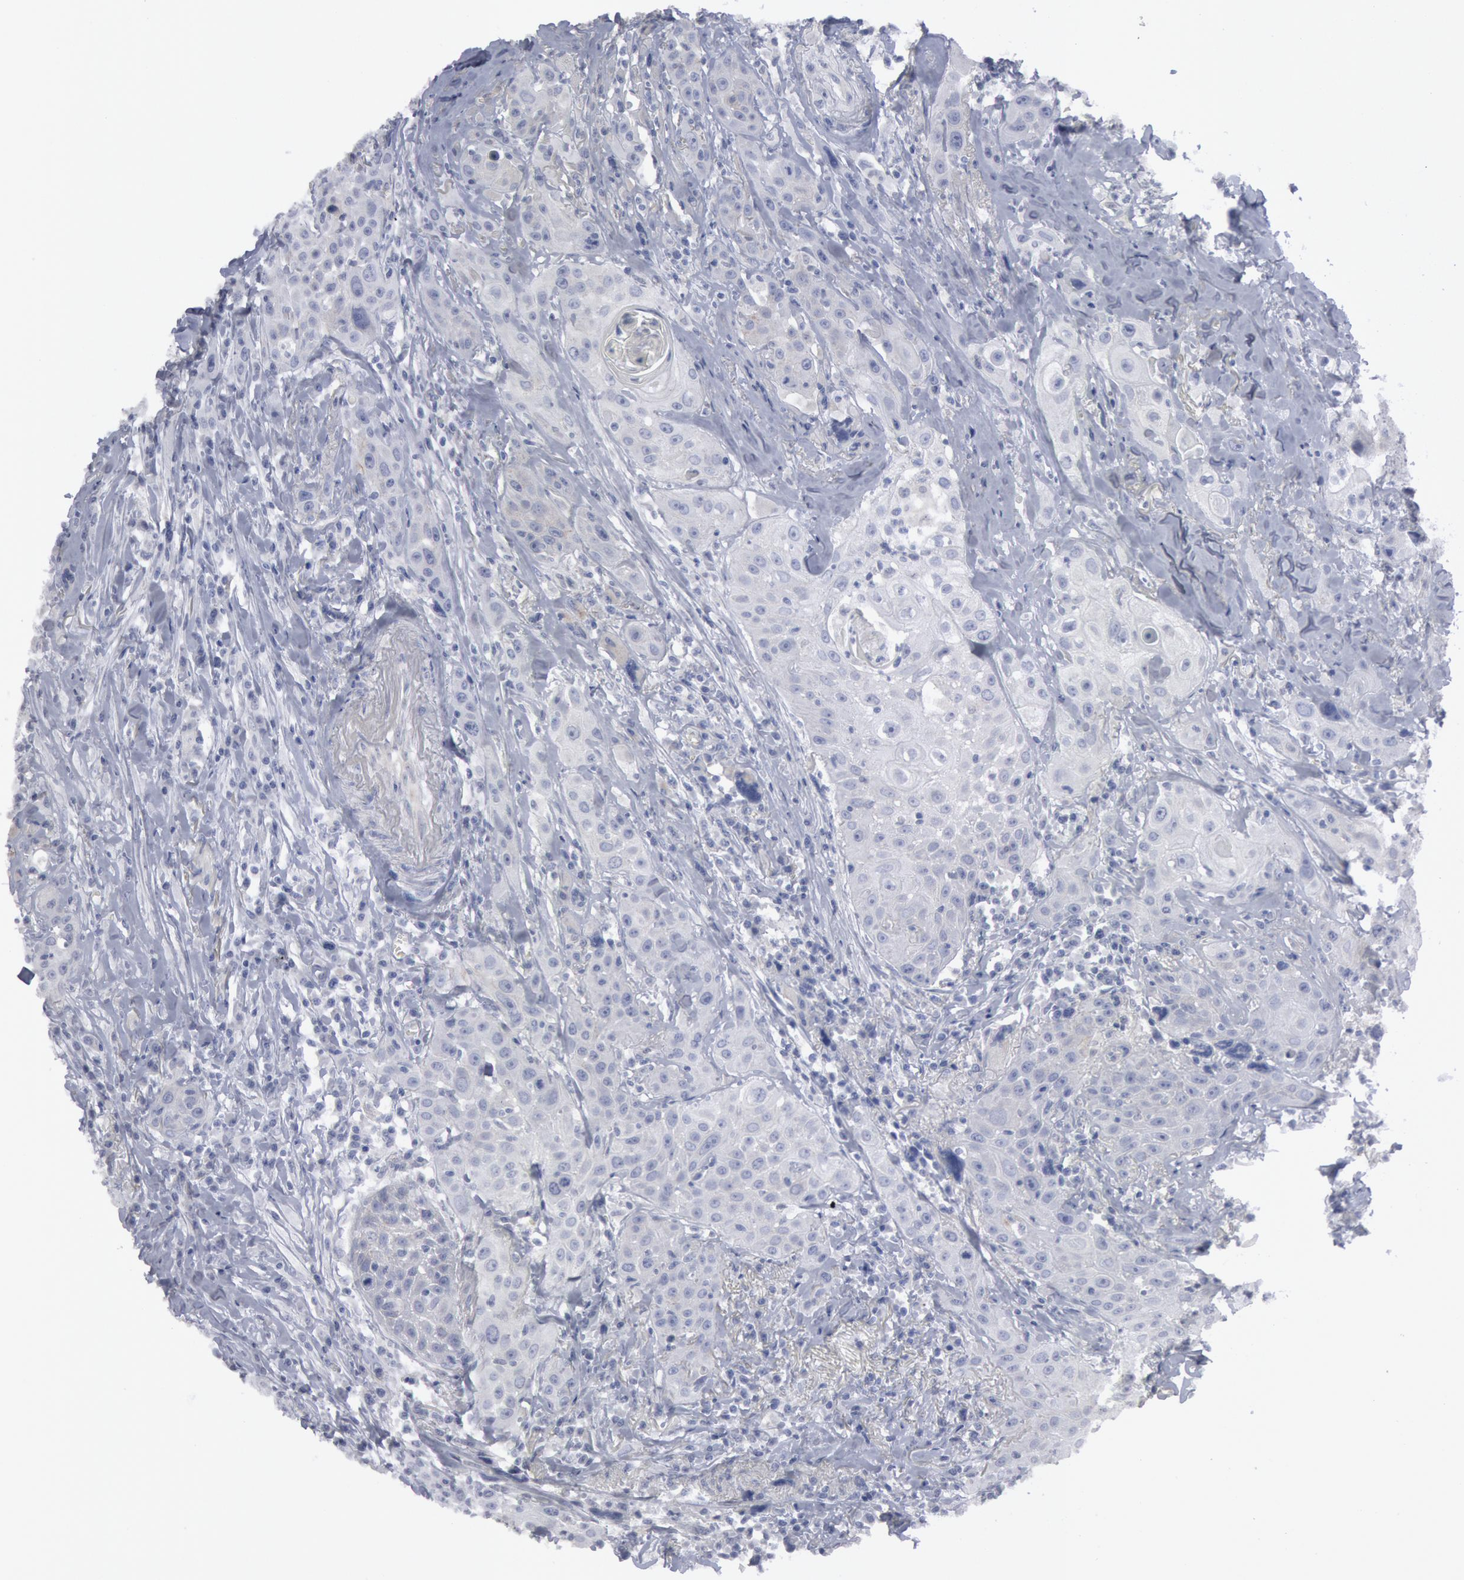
{"staining": {"intensity": "negative", "quantity": "none", "location": "none"}, "tissue": "head and neck cancer", "cell_type": "Tumor cells", "image_type": "cancer", "snomed": [{"axis": "morphology", "description": "Squamous cell carcinoma, NOS"}, {"axis": "topography", "description": "Oral tissue"}, {"axis": "topography", "description": "Head-Neck"}], "caption": "Tumor cells show no significant protein positivity in head and neck cancer (squamous cell carcinoma).", "gene": "DMC1", "patient": {"sex": "female", "age": 82}}